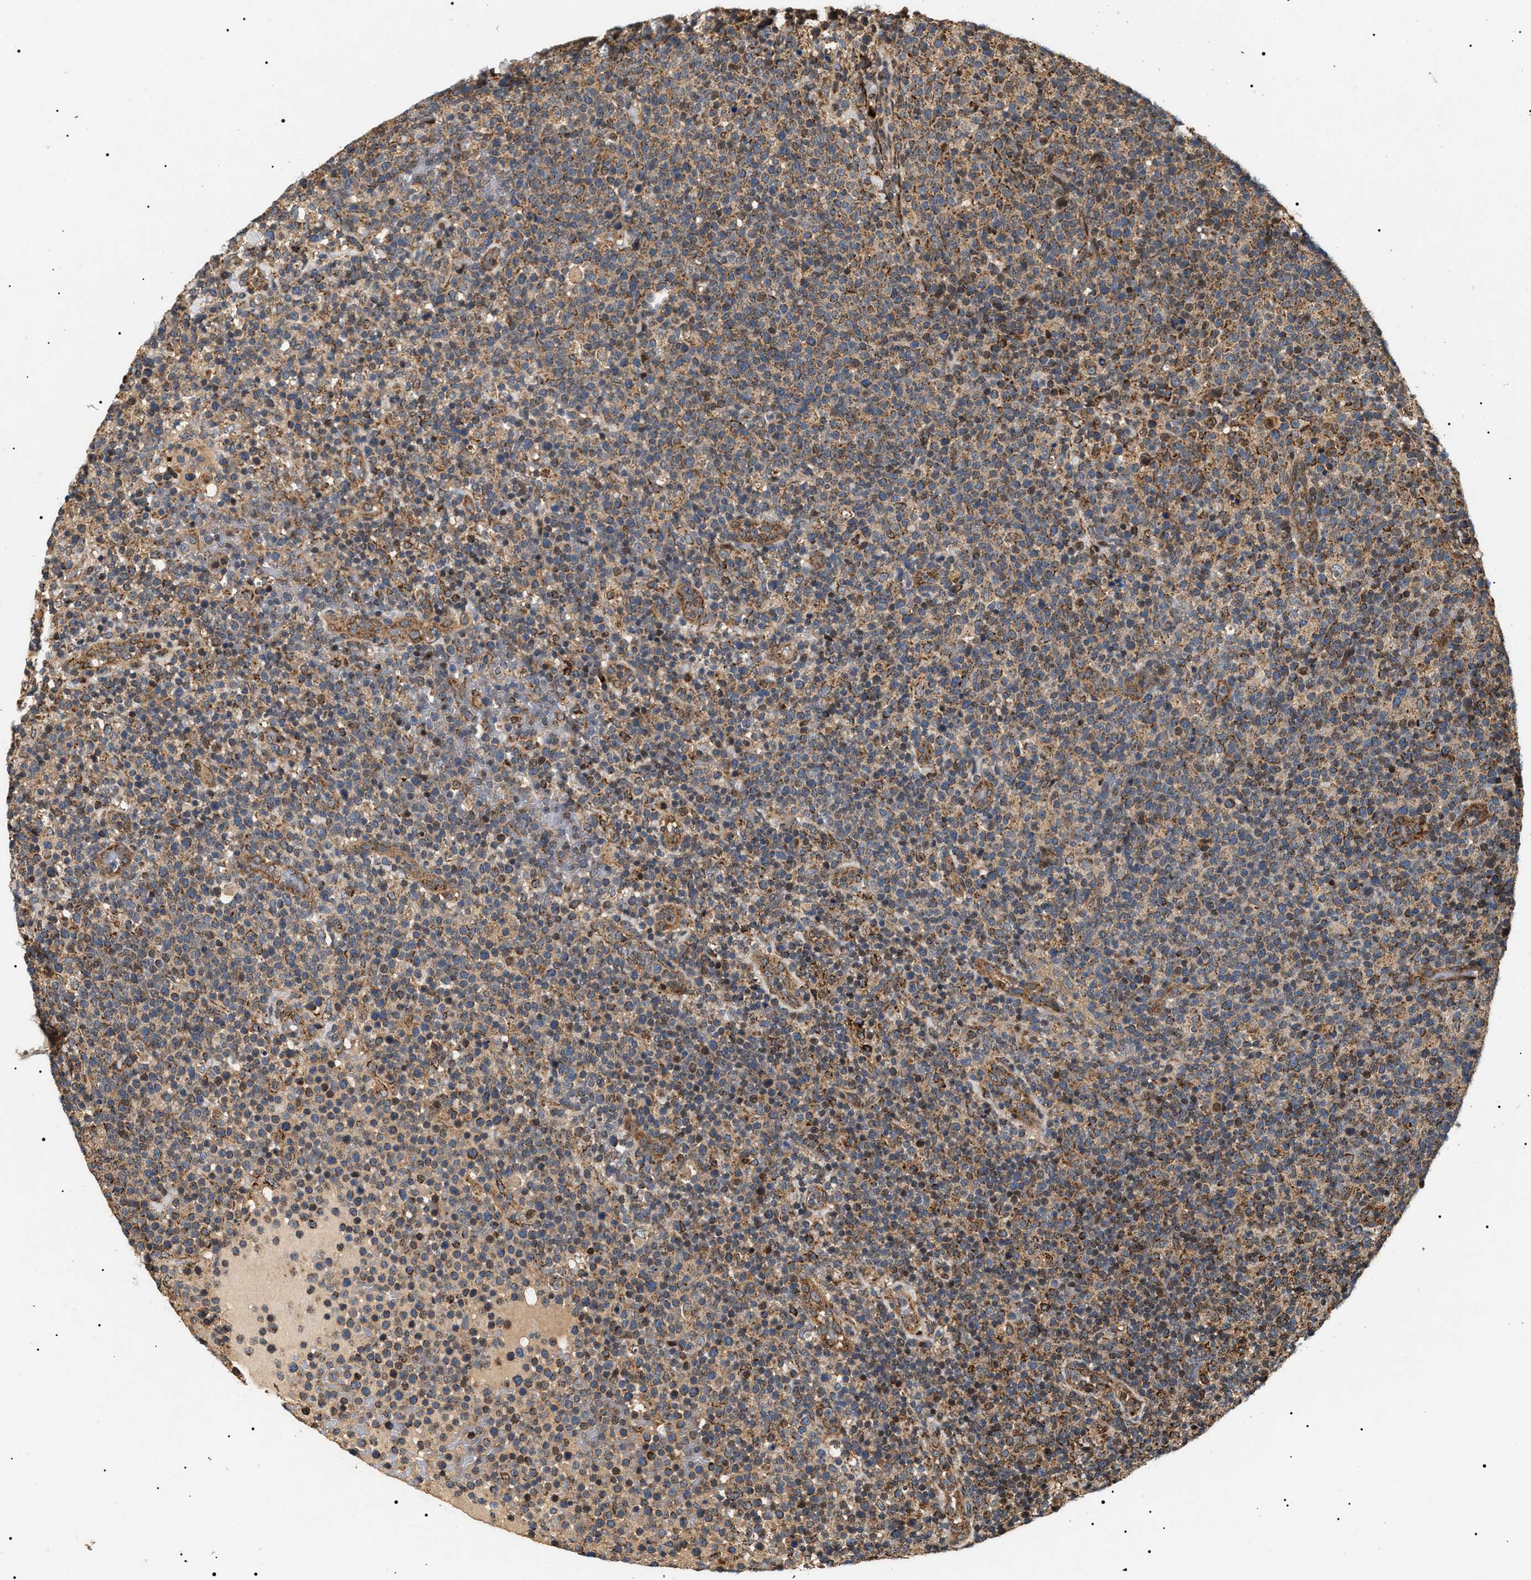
{"staining": {"intensity": "moderate", "quantity": "25%-75%", "location": "cytoplasmic/membranous,nuclear"}, "tissue": "lymphoma", "cell_type": "Tumor cells", "image_type": "cancer", "snomed": [{"axis": "morphology", "description": "Malignant lymphoma, non-Hodgkin's type, High grade"}, {"axis": "topography", "description": "Lymph node"}], "caption": "Brown immunohistochemical staining in malignant lymphoma, non-Hodgkin's type (high-grade) displays moderate cytoplasmic/membranous and nuclear expression in approximately 25%-75% of tumor cells.", "gene": "ZBTB26", "patient": {"sex": "male", "age": 61}}